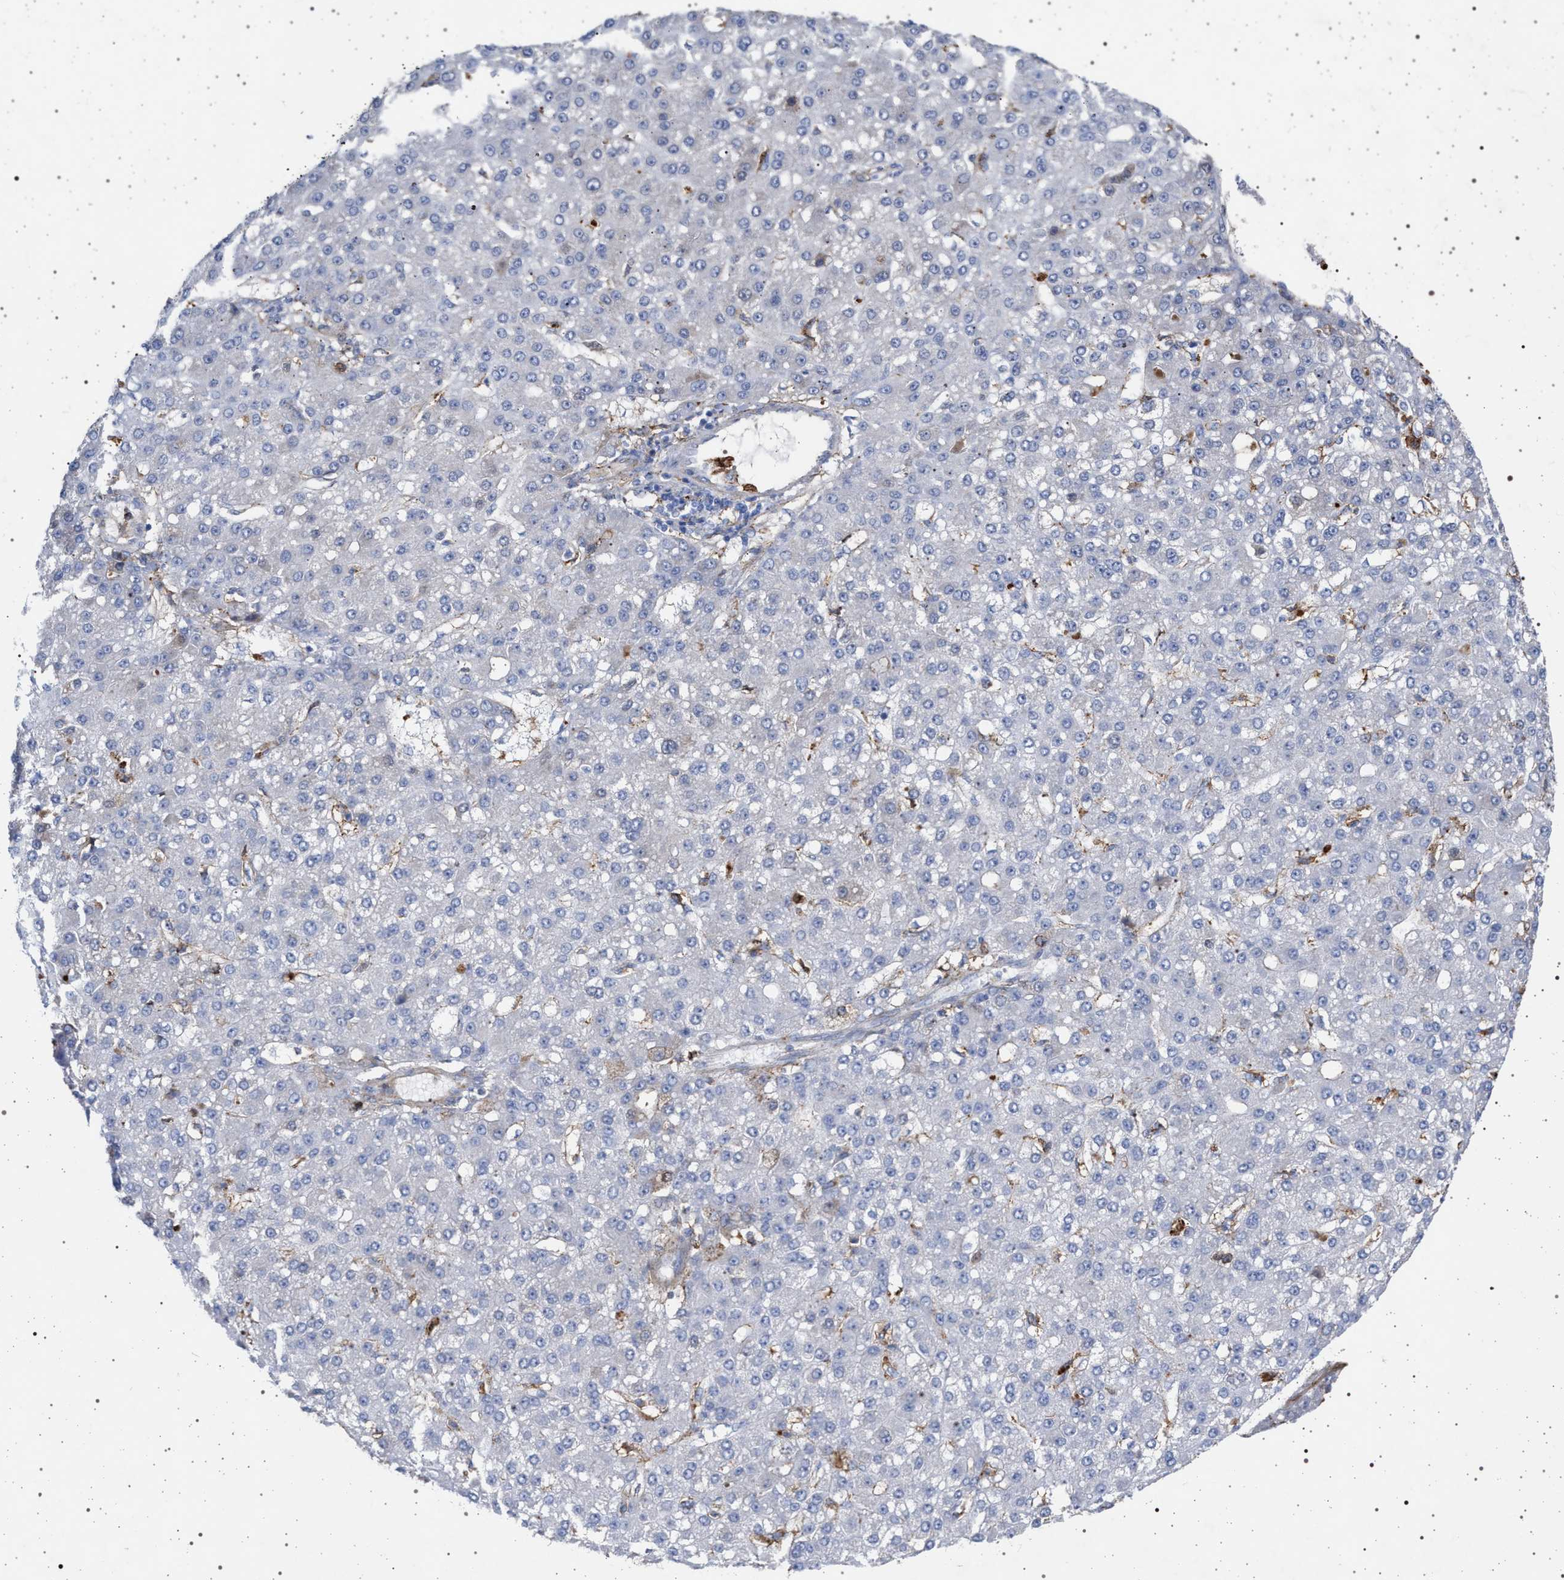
{"staining": {"intensity": "negative", "quantity": "none", "location": "none"}, "tissue": "liver cancer", "cell_type": "Tumor cells", "image_type": "cancer", "snomed": [{"axis": "morphology", "description": "Carcinoma, Hepatocellular, NOS"}, {"axis": "topography", "description": "Liver"}], "caption": "Micrograph shows no significant protein staining in tumor cells of liver cancer (hepatocellular carcinoma).", "gene": "PLG", "patient": {"sex": "male", "age": 67}}